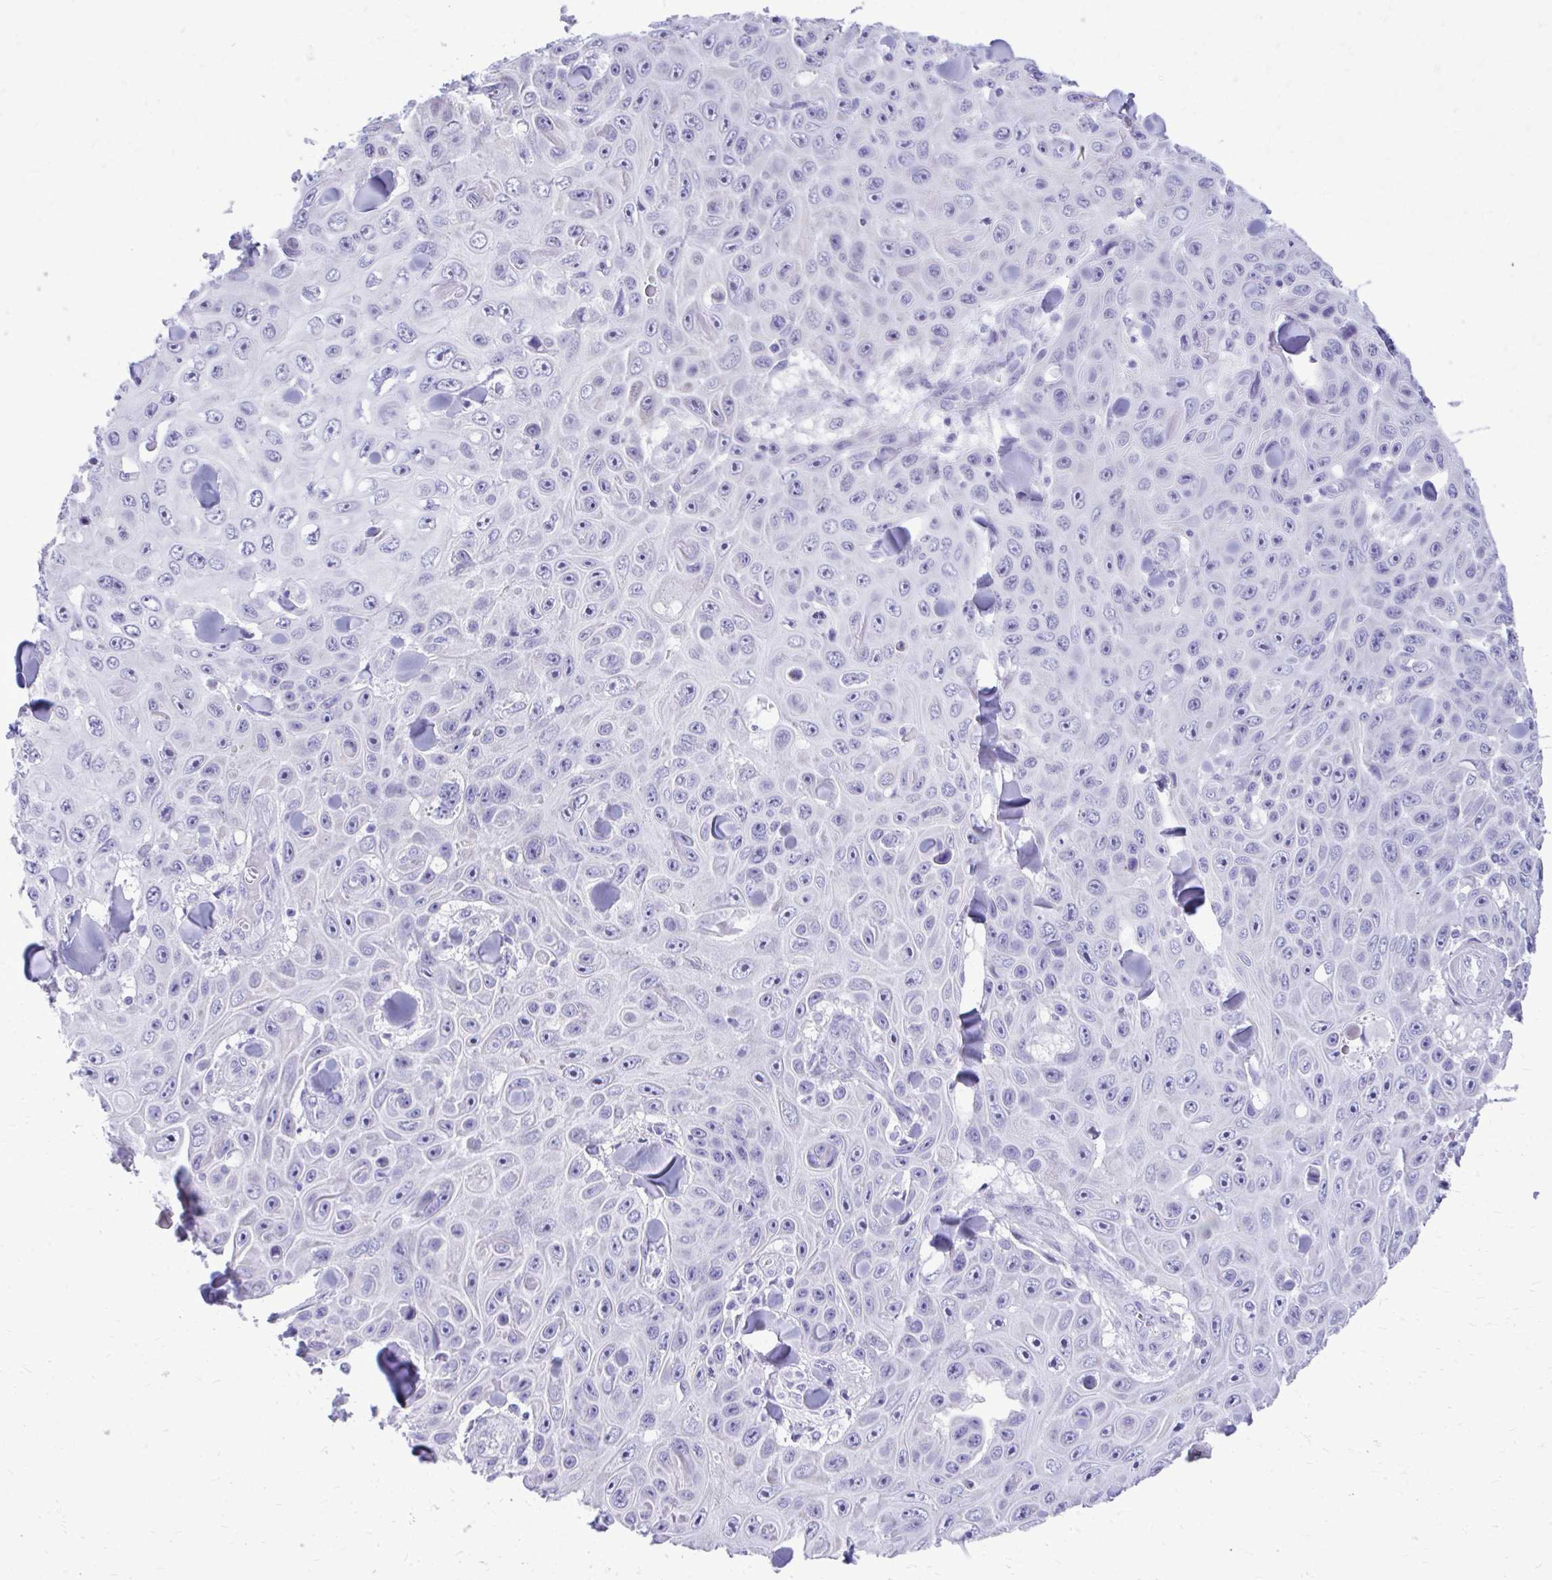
{"staining": {"intensity": "negative", "quantity": "none", "location": "none"}, "tissue": "skin cancer", "cell_type": "Tumor cells", "image_type": "cancer", "snomed": [{"axis": "morphology", "description": "Squamous cell carcinoma, NOS"}, {"axis": "topography", "description": "Skin"}], "caption": "Human squamous cell carcinoma (skin) stained for a protein using immunohistochemistry reveals no staining in tumor cells.", "gene": "RALYL", "patient": {"sex": "male", "age": 82}}